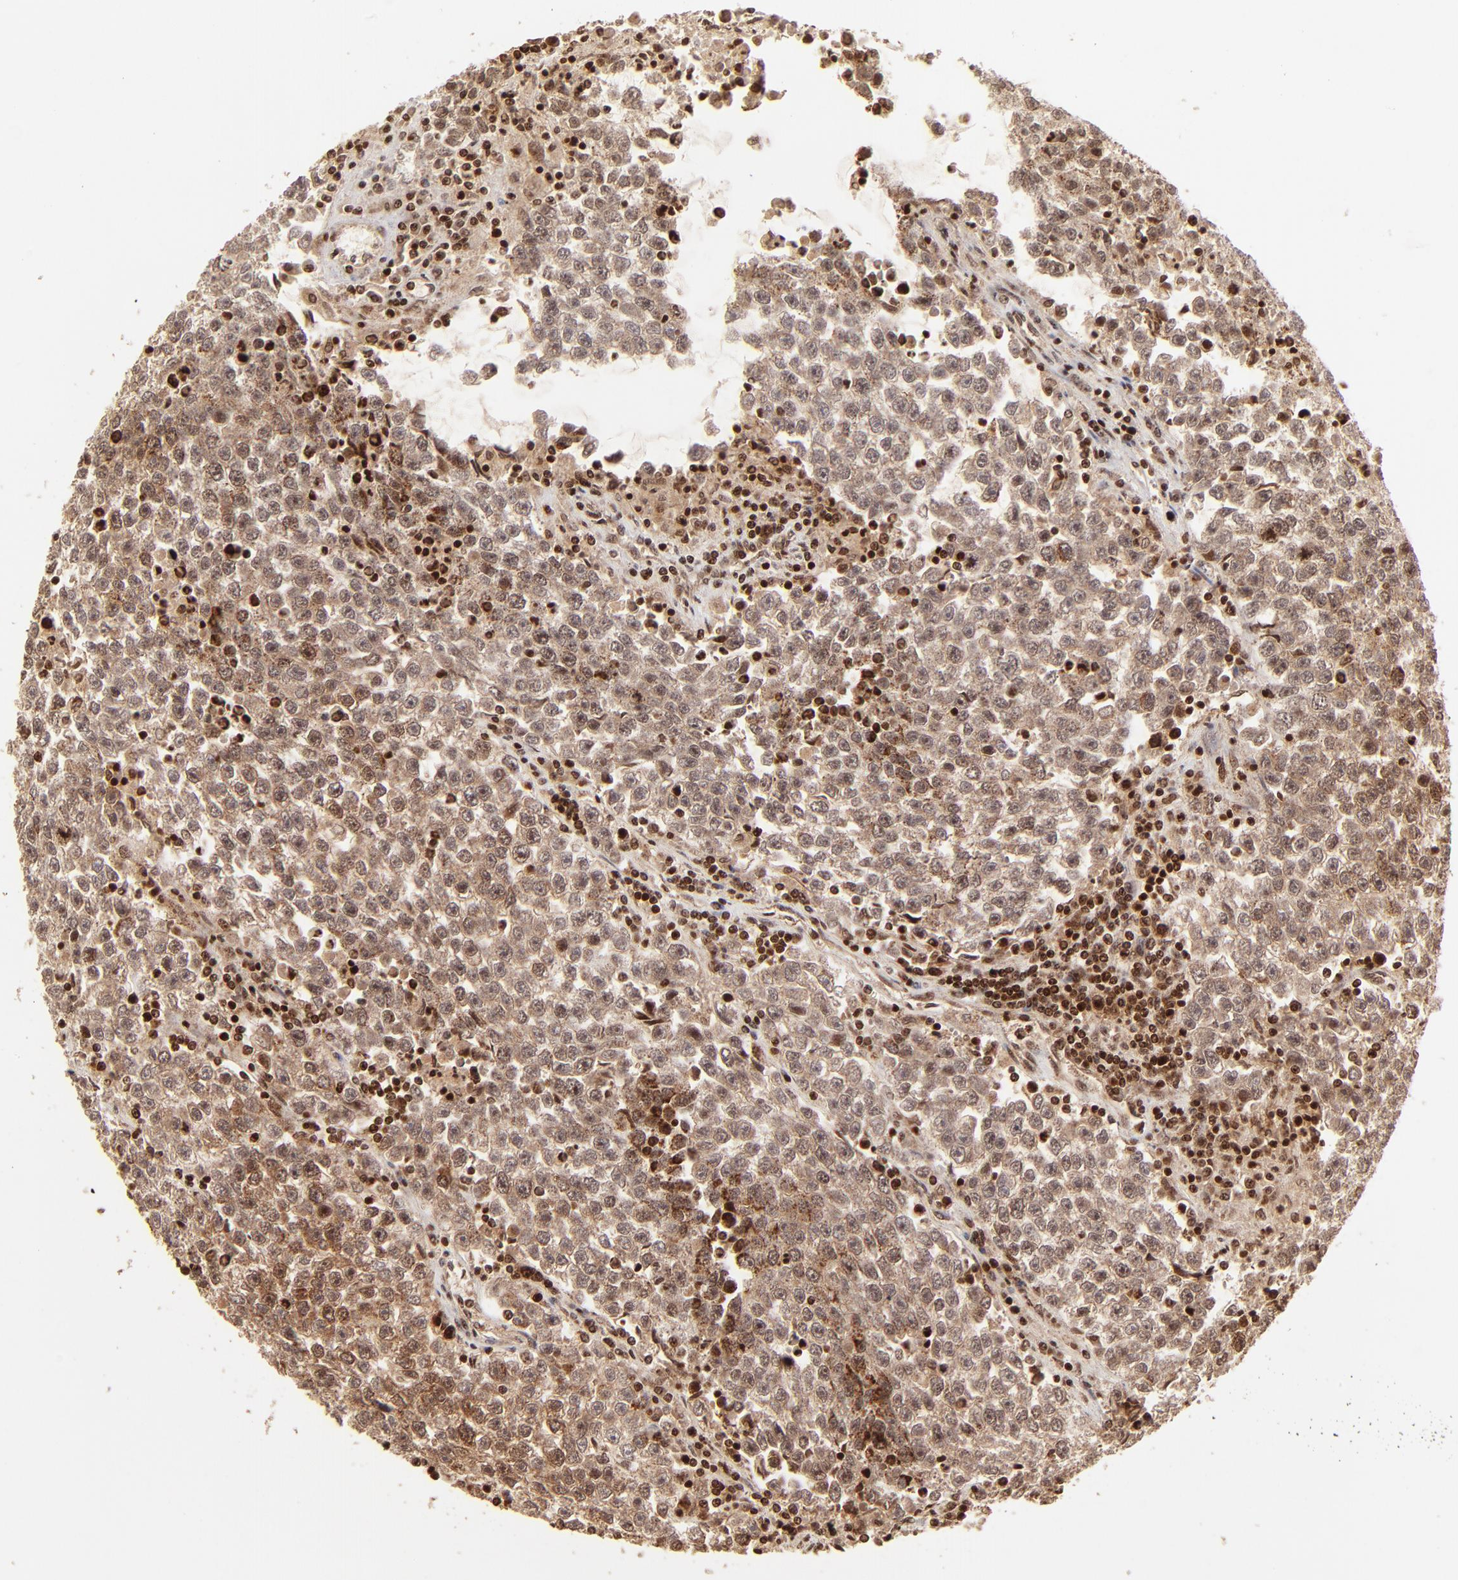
{"staining": {"intensity": "moderate", "quantity": ">75%", "location": "cytoplasmic/membranous"}, "tissue": "testis cancer", "cell_type": "Tumor cells", "image_type": "cancer", "snomed": [{"axis": "morphology", "description": "Seminoma, NOS"}, {"axis": "topography", "description": "Testis"}], "caption": "High-magnification brightfield microscopy of seminoma (testis) stained with DAB (3,3'-diaminobenzidine) (brown) and counterstained with hematoxylin (blue). tumor cells exhibit moderate cytoplasmic/membranous staining is identified in approximately>75% of cells.", "gene": "MED15", "patient": {"sex": "male", "age": 36}}